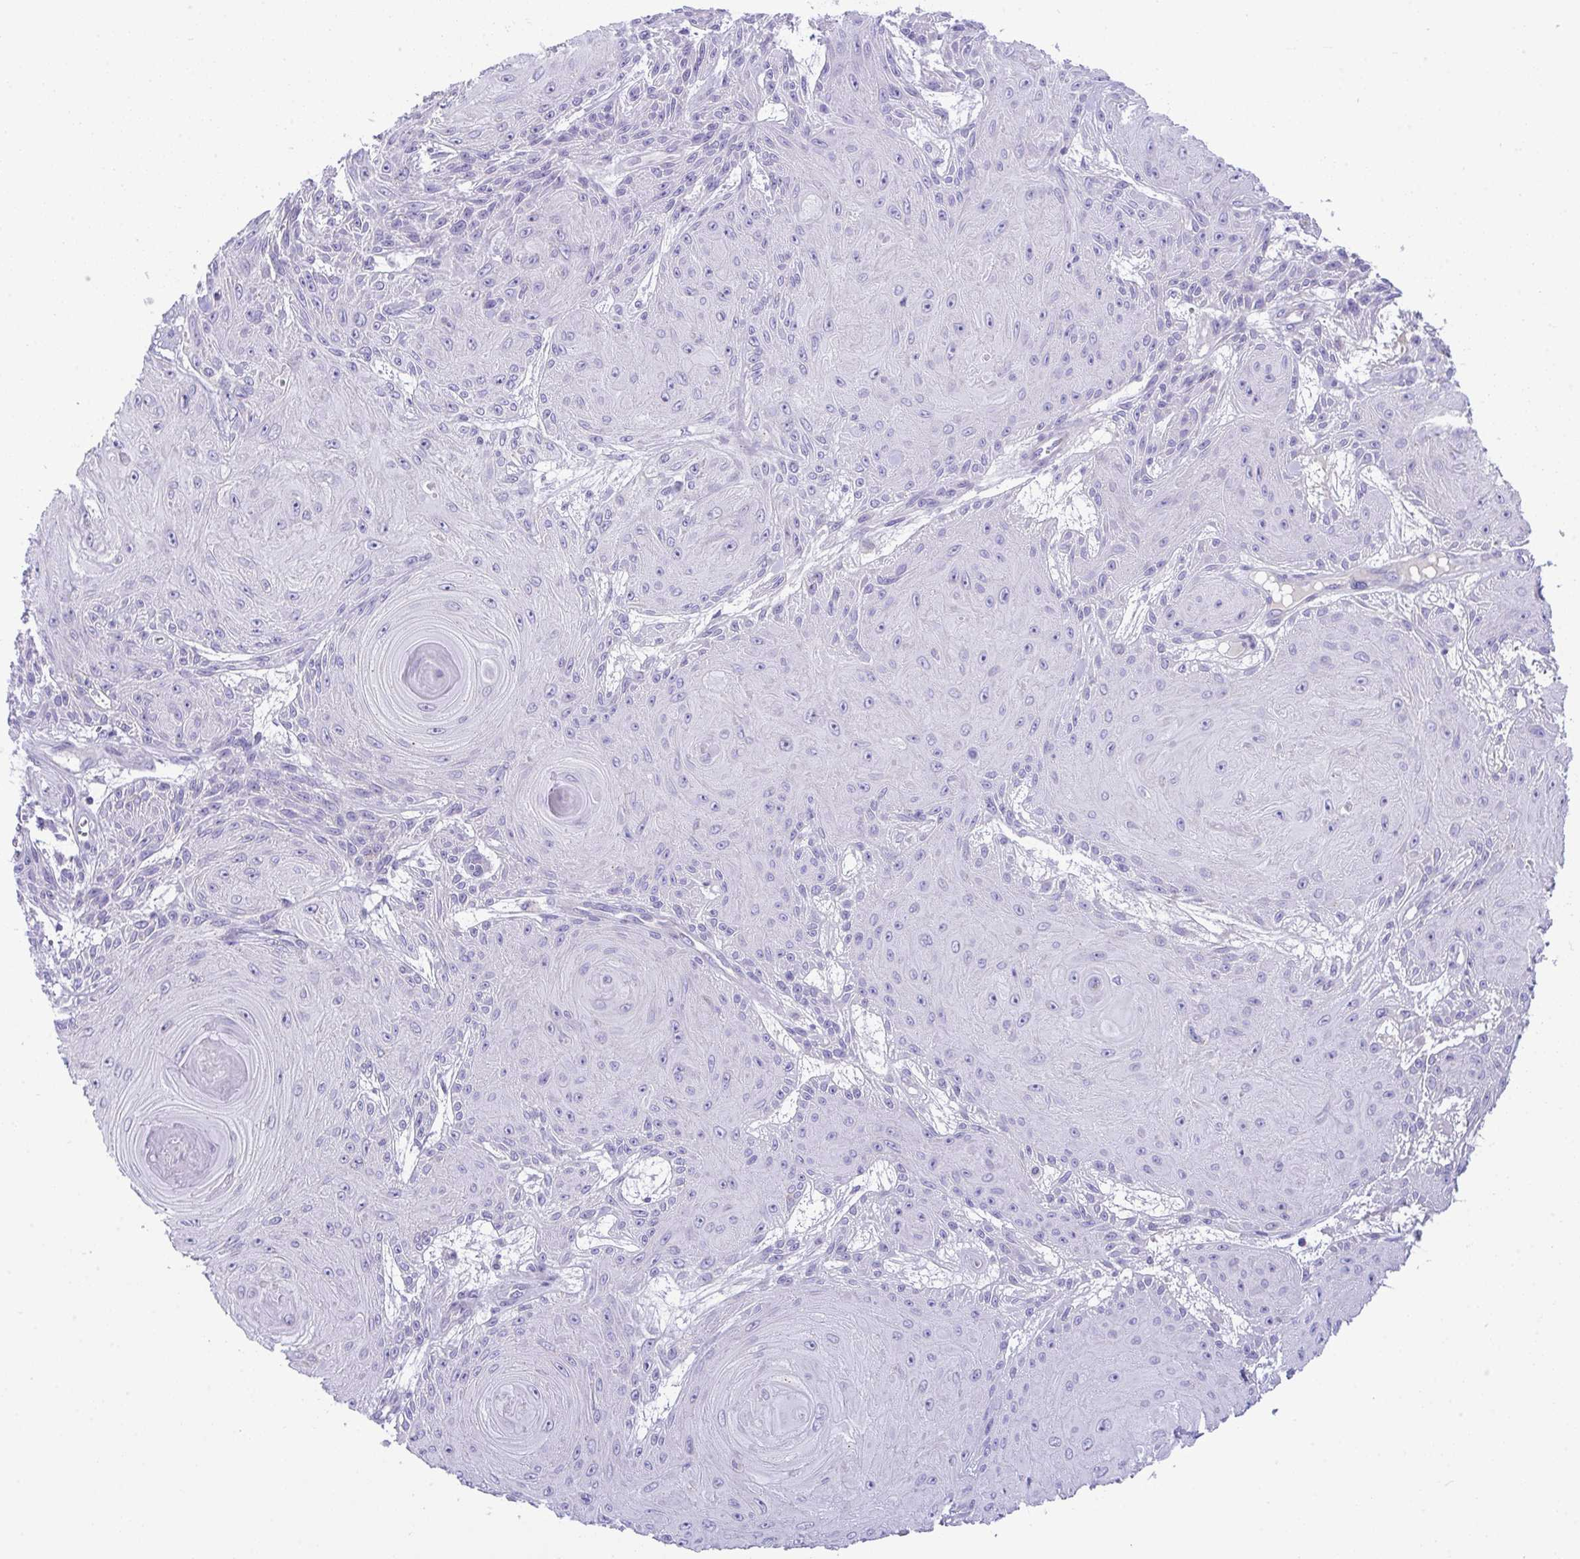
{"staining": {"intensity": "negative", "quantity": "none", "location": "none"}, "tissue": "skin cancer", "cell_type": "Tumor cells", "image_type": "cancer", "snomed": [{"axis": "morphology", "description": "Squamous cell carcinoma, NOS"}, {"axis": "topography", "description": "Skin"}], "caption": "Immunohistochemistry (IHC) image of skin squamous cell carcinoma stained for a protein (brown), which exhibits no expression in tumor cells.", "gene": "PLA2G12B", "patient": {"sex": "male", "age": 88}}